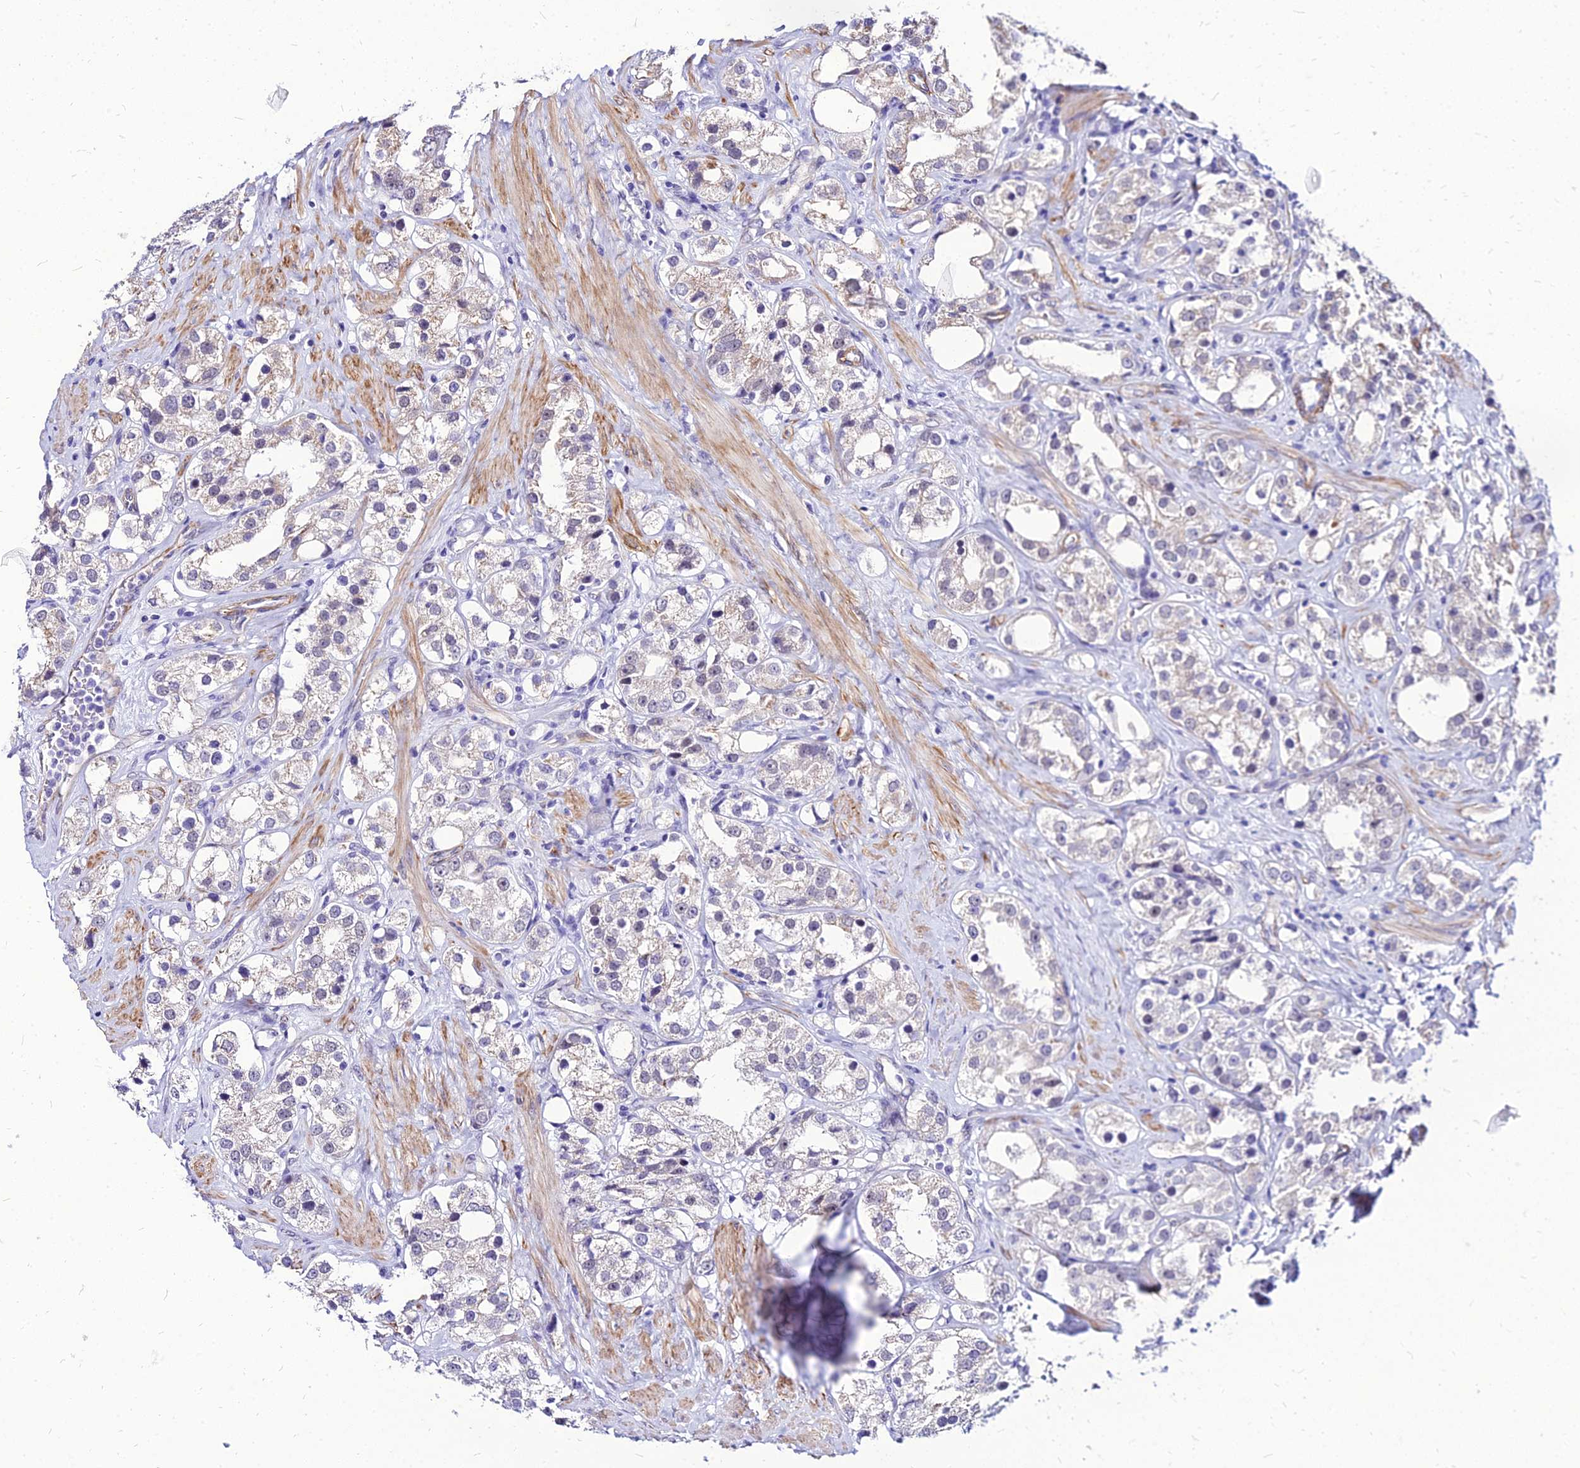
{"staining": {"intensity": "weak", "quantity": "<25%", "location": "nuclear"}, "tissue": "prostate cancer", "cell_type": "Tumor cells", "image_type": "cancer", "snomed": [{"axis": "morphology", "description": "Adenocarcinoma, NOS"}, {"axis": "topography", "description": "Prostate"}], "caption": "This is an immunohistochemistry (IHC) micrograph of human adenocarcinoma (prostate). There is no positivity in tumor cells.", "gene": "YEATS2", "patient": {"sex": "male", "age": 79}}